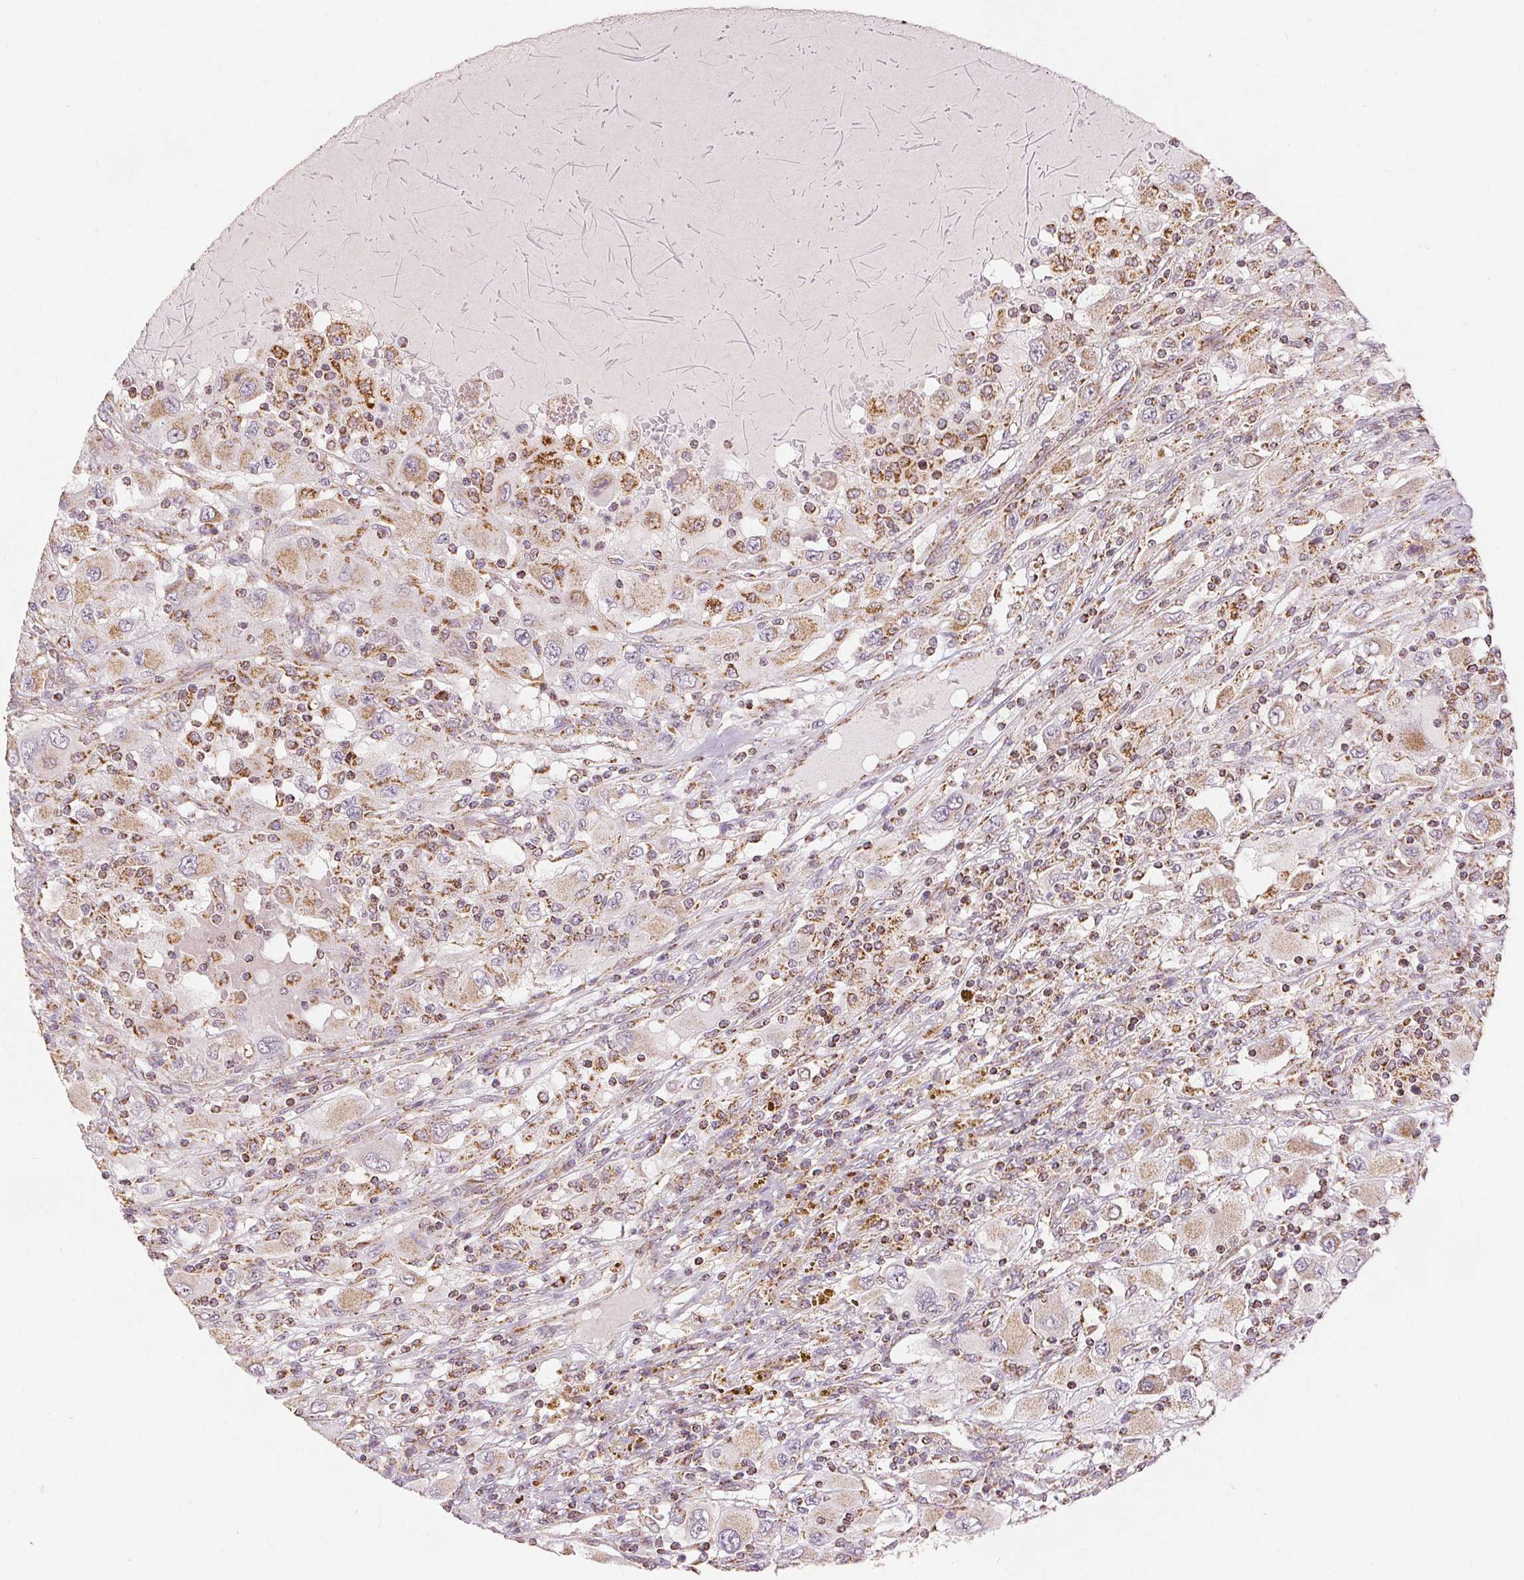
{"staining": {"intensity": "moderate", "quantity": "<25%", "location": "cytoplasmic/membranous"}, "tissue": "renal cancer", "cell_type": "Tumor cells", "image_type": "cancer", "snomed": [{"axis": "morphology", "description": "Adenocarcinoma, NOS"}, {"axis": "topography", "description": "Kidney"}], "caption": "This is a histology image of immunohistochemistry staining of renal cancer (adenocarcinoma), which shows moderate positivity in the cytoplasmic/membranous of tumor cells.", "gene": "SDHB", "patient": {"sex": "female", "age": 67}}